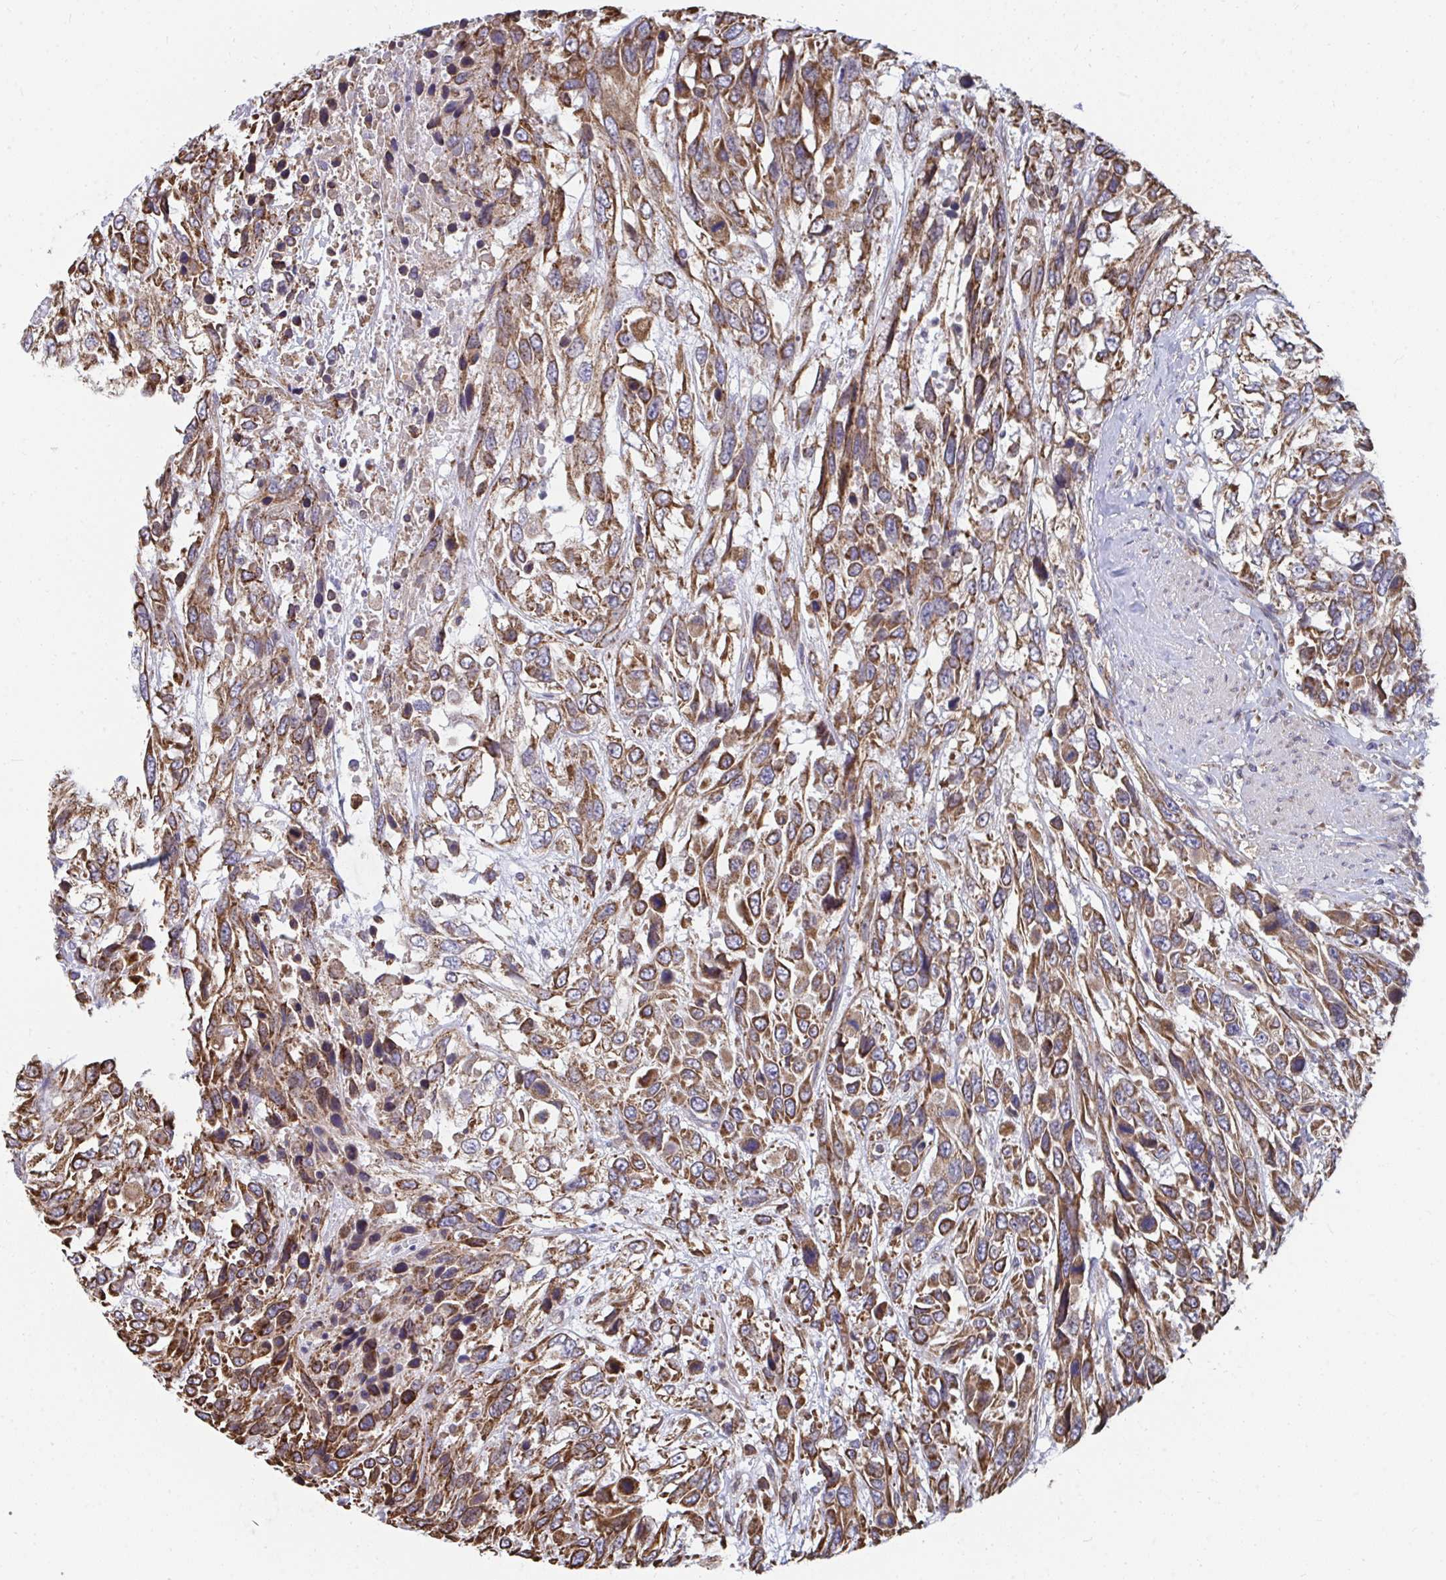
{"staining": {"intensity": "moderate", "quantity": ">75%", "location": "cytoplasmic/membranous"}, "tissue": "urothelial cancer", "cell_type": "Tumor cells", "image_type": "cancer", "snomed": [{"axis": "morphology", "description": "Urothelial carcinoma, High grade"}, {"axis": "topography", "description": "Urinary bladder"}], "caption": "Moderate cytoplasmic/membranous staining for a protein is identified in about >75% of tumor cells of urothelial cancer using immunohistochemistry (IHC).", "gene": "ELAVL1", "patient": {"sex": "female", "age": 70}}